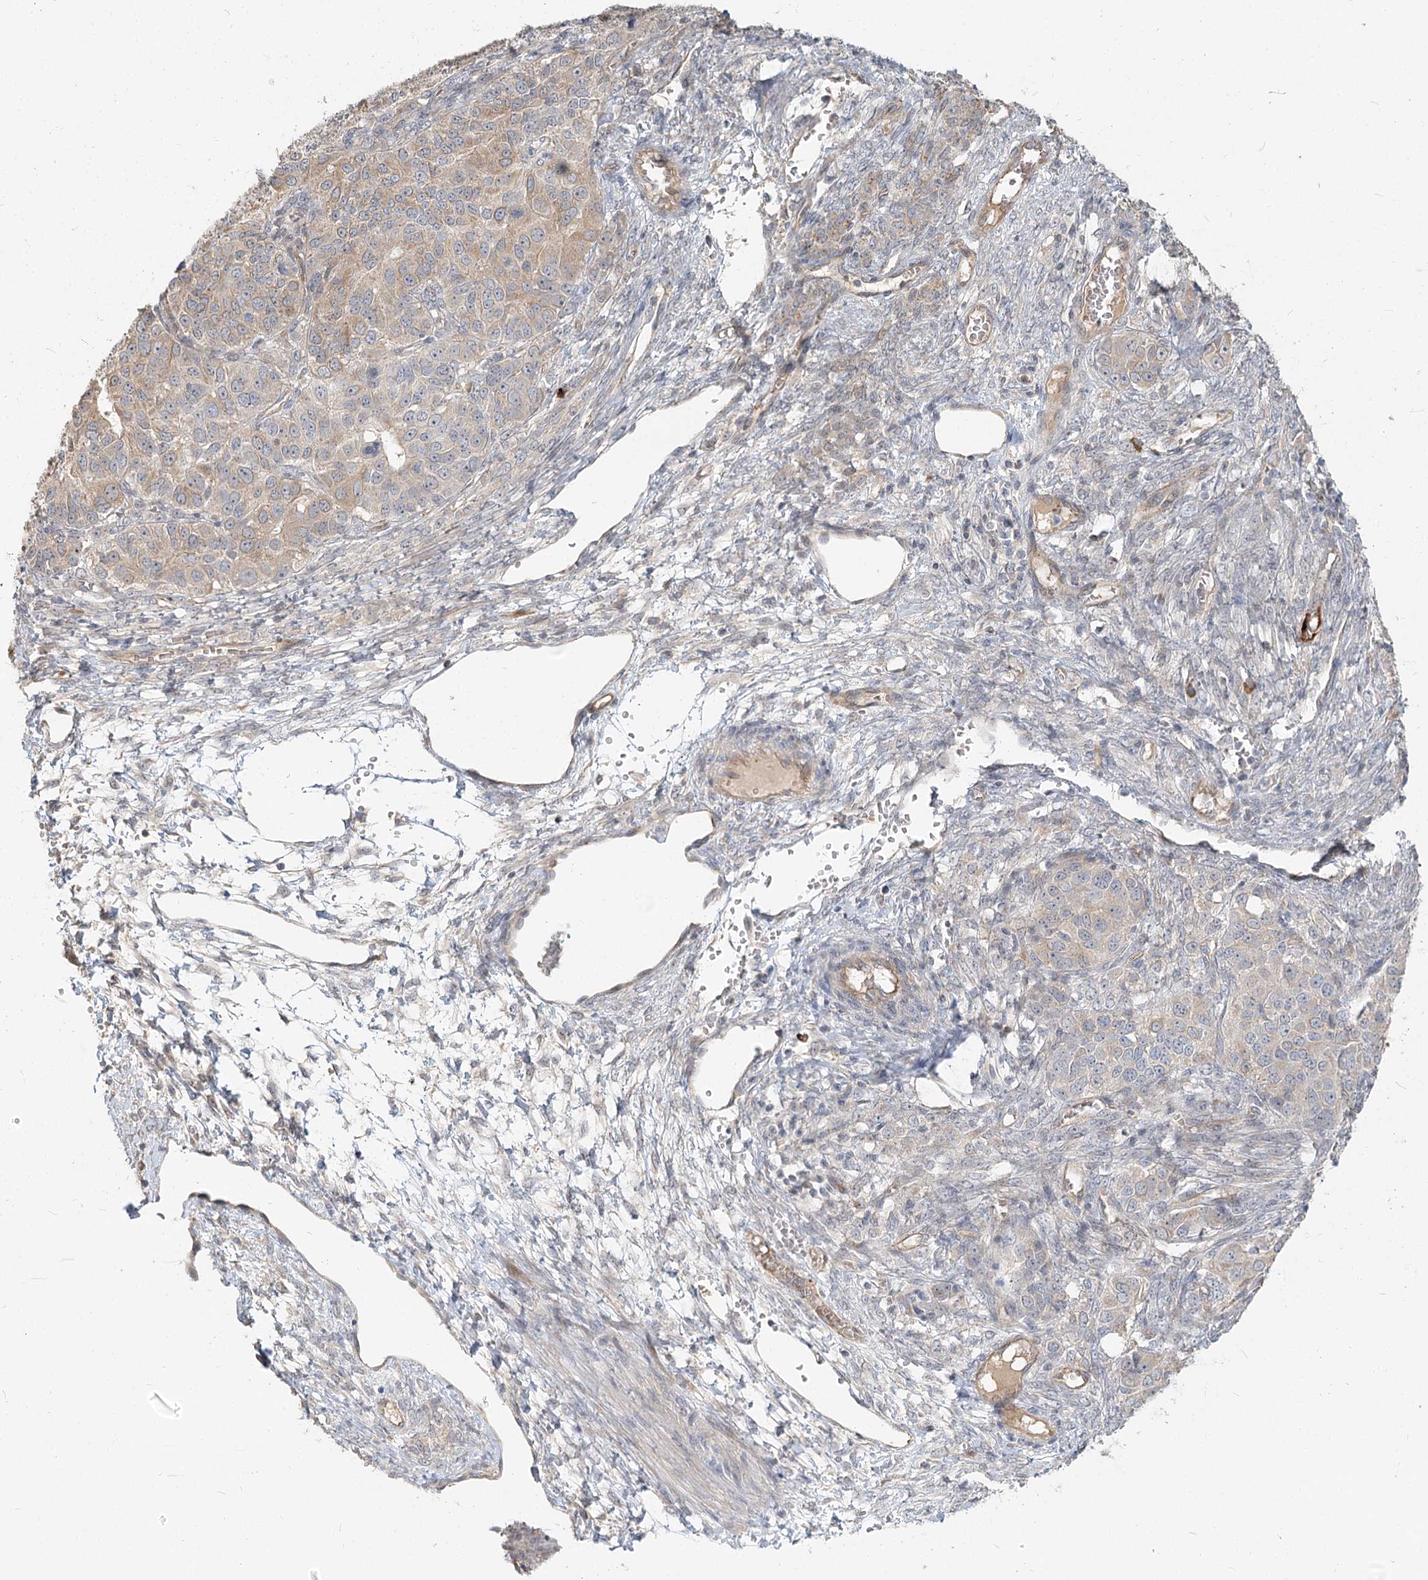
{"staining": {"intensity": "weak", "quantity": "25%-75%", "location": "cytoplasmic/membranous"}, "tissue": "ovarian cancer", "cell_type": "Tumor cells", "image_type": "cancer", "snomed": [{"axis": "morphology", "description": "Carcinoma, endometroid"}, {"axis": "topography", "description": "Ovary"}], "caption": "A brown stain highlights weak cytoplasmic/membranous staining of a protein in human ovarian cancer tumor cells.", "gene": "GUCY2C", "patient": {"sex": "female", "age": 51}}